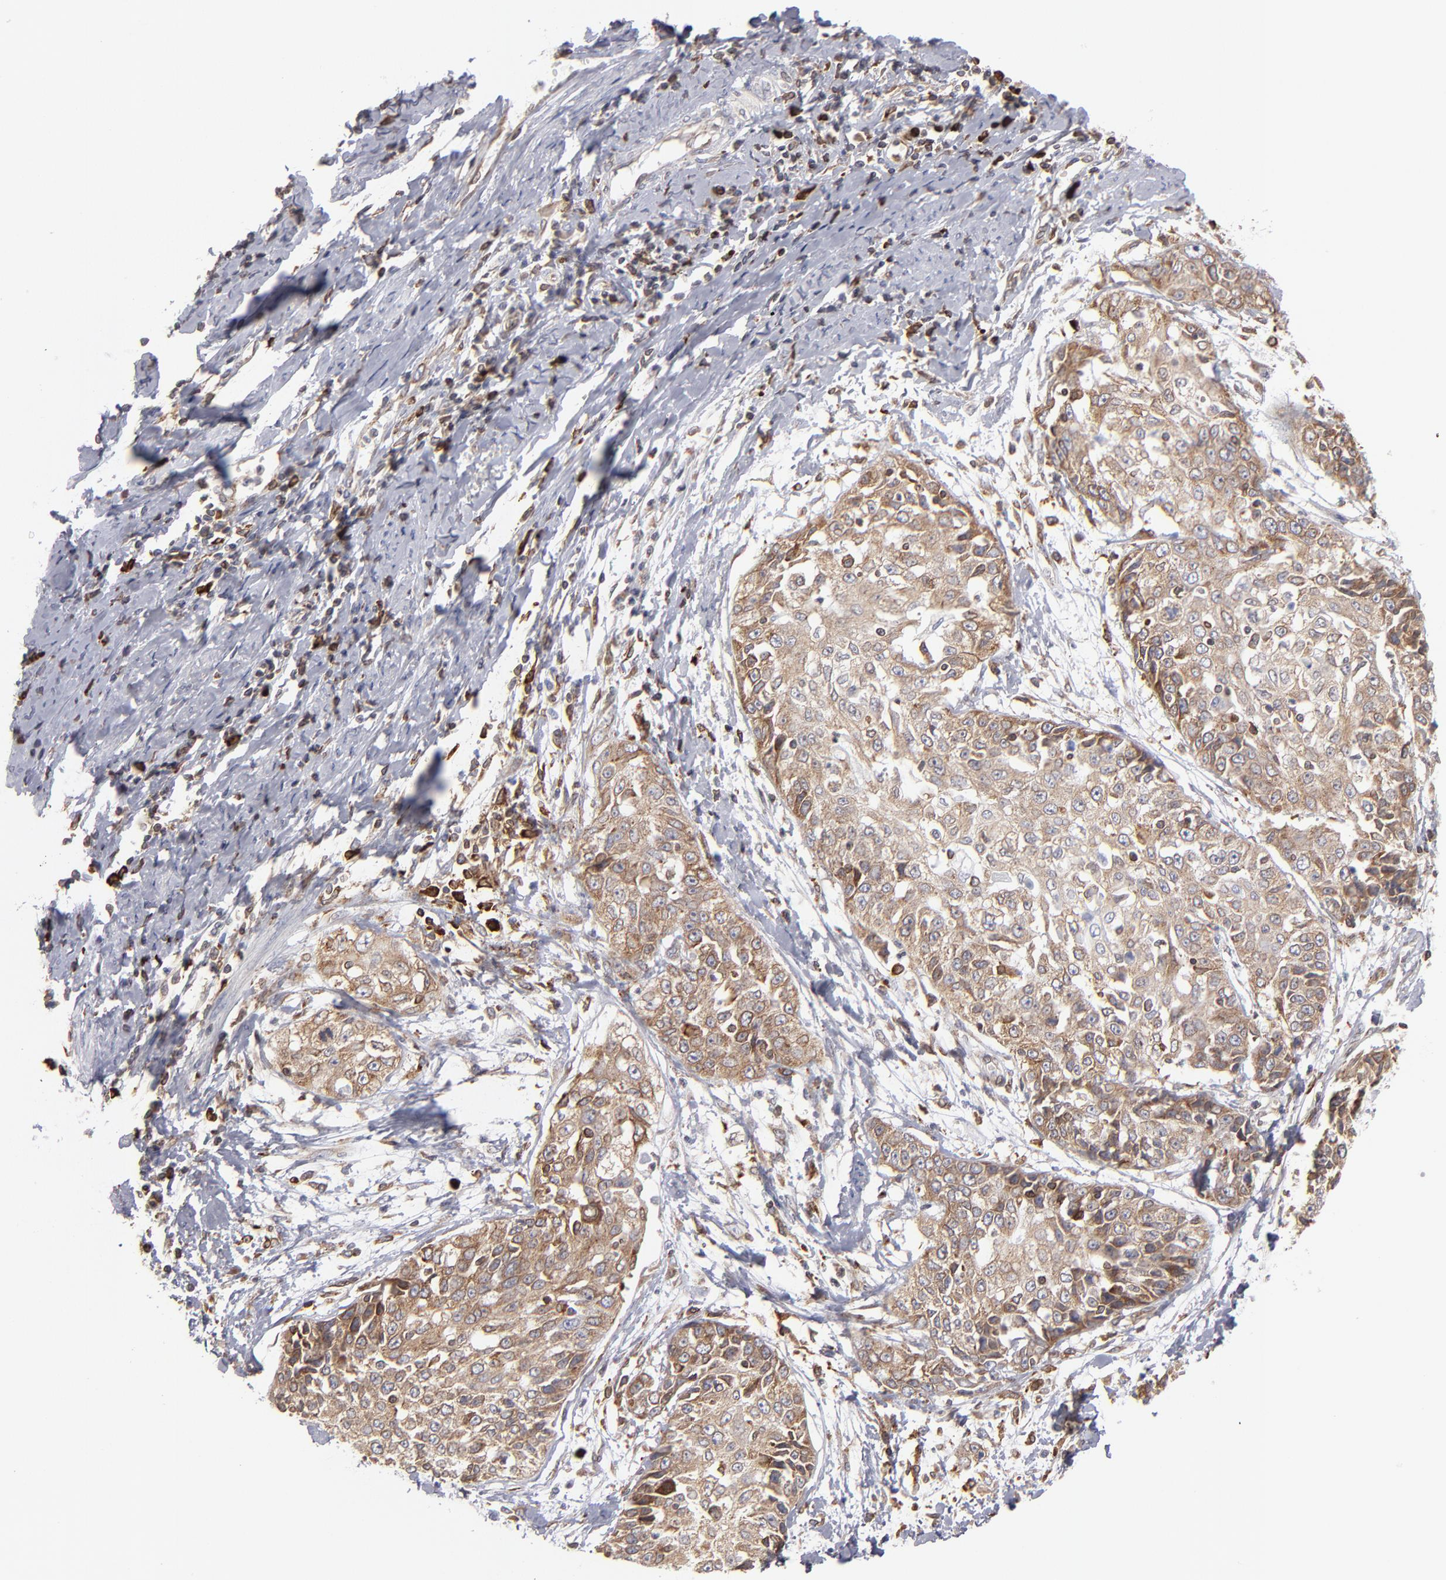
{"staining": {"intensity": "moderate", "quantity": ">75%", "location": "cytoplasmic/membranous"}, "tissue": "cervical cancer", "cell_type": "Tumor cells", "image_type": "cancer", "snomed": [{"axis": "morphology", "description": "Squamous cell carcinoma, NOS"}, {"axis": "topography", "description": "Cervix"}], "caption": "Squamous cell carcinoma (cervical) tissue exhibits moderate cytoplasmic/membranous staining in about >75% of tumor cells (Stains: DAB in brown, nuclei in blue, Microscopy: brightfield microscopy at high magnification).", "gene": "TMX1", "patient": {"sex": "female", "age": 64}}